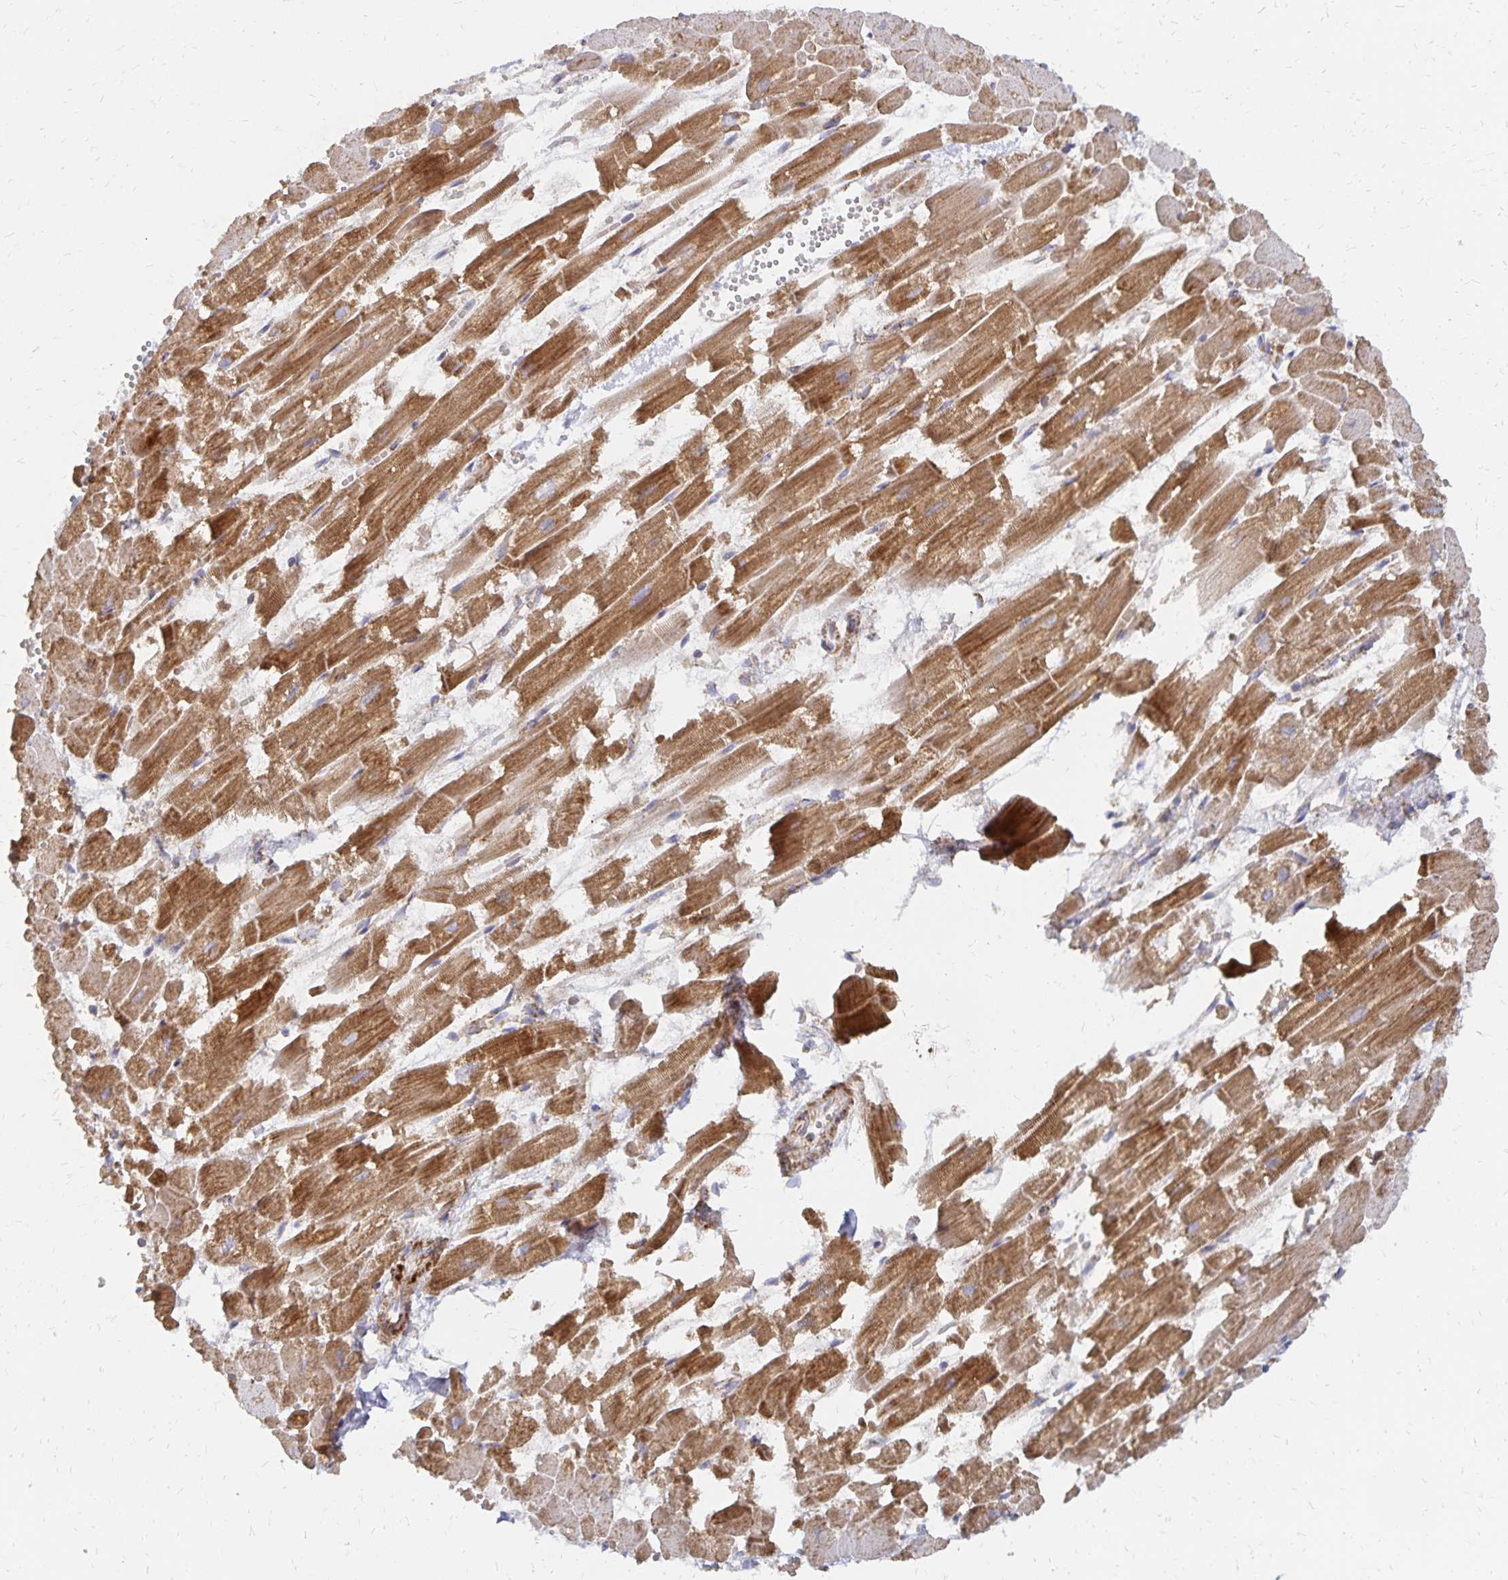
{"staining": {"intensity": "strong", "quantity": ">75%", "location": "cytoplasmic/membranous"}, "tissue": "heart muscle", "cell_type": "Cardiomyocytes", "image_type": "normal", "snomed": [{"axis": "morphology", "description": "Normal tissue, NOS"}, {"axis": "topography", "description": "Heart"}], "caption": "Approximately >75% of cardiomyocytes in unremarkable heart muscle reveal strong cytoplasmic/membranous protein positivity as visualized by brown immunohistochemical staining.", "gene": "STOML2", "patient": {"sex": "female", "age": 52}}